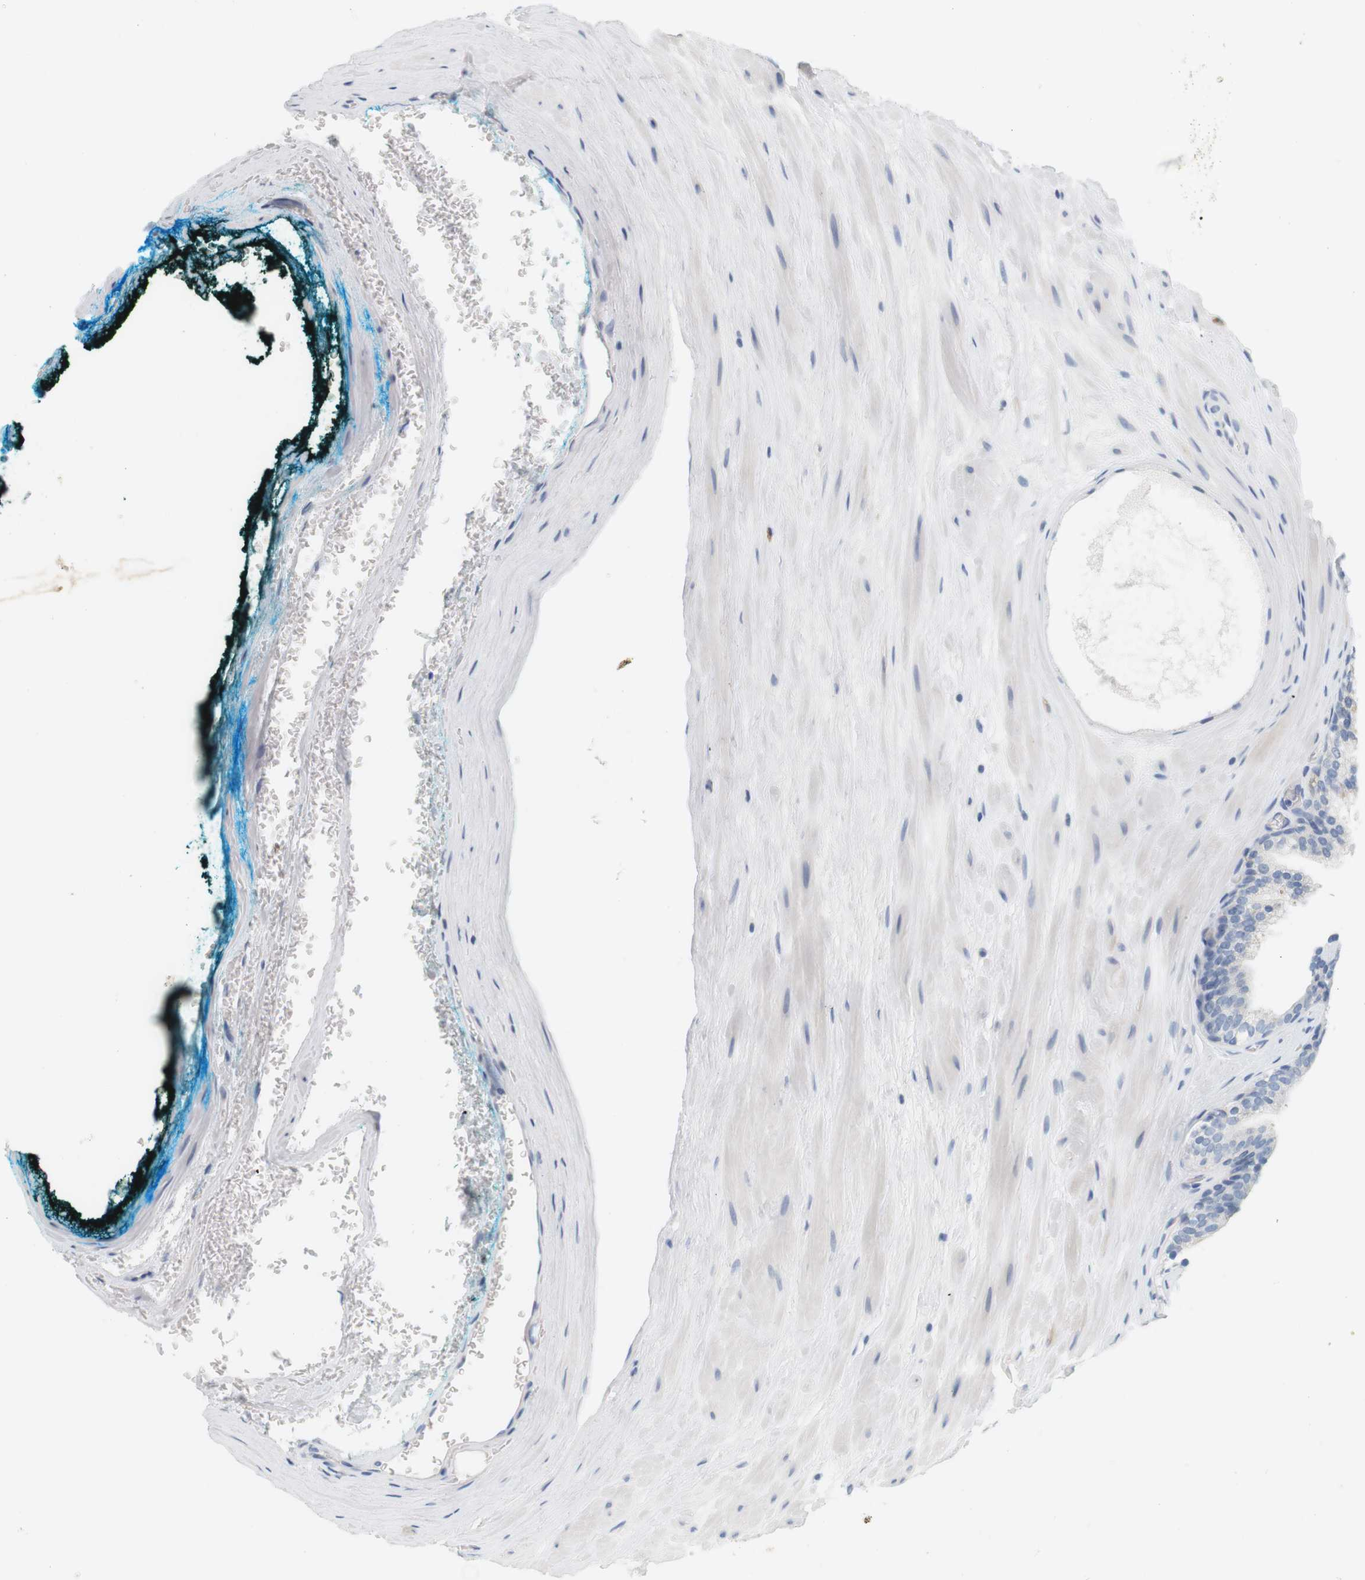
{"staining": {"intensity": "negative", "quantity": "none", "location": "none"}, "tissue": "prostate cancer", "cell_type": "Tumor cells", "image_type": "cancer", "snomed": [{"axis": "morphology", "description": "Adenocarcinoma, High grade"}, {"axis": "topography", "description": "Prostate"}], "caption": "IHC histopathology image of neoplastic tissue: prostate cancer (high-grade adenocarcinoma) stained with DAB demonstrates no significant protein positivity in tumor cells.", "gene": "OPRM1", "patient": {"sex": "male", "age": 60}}